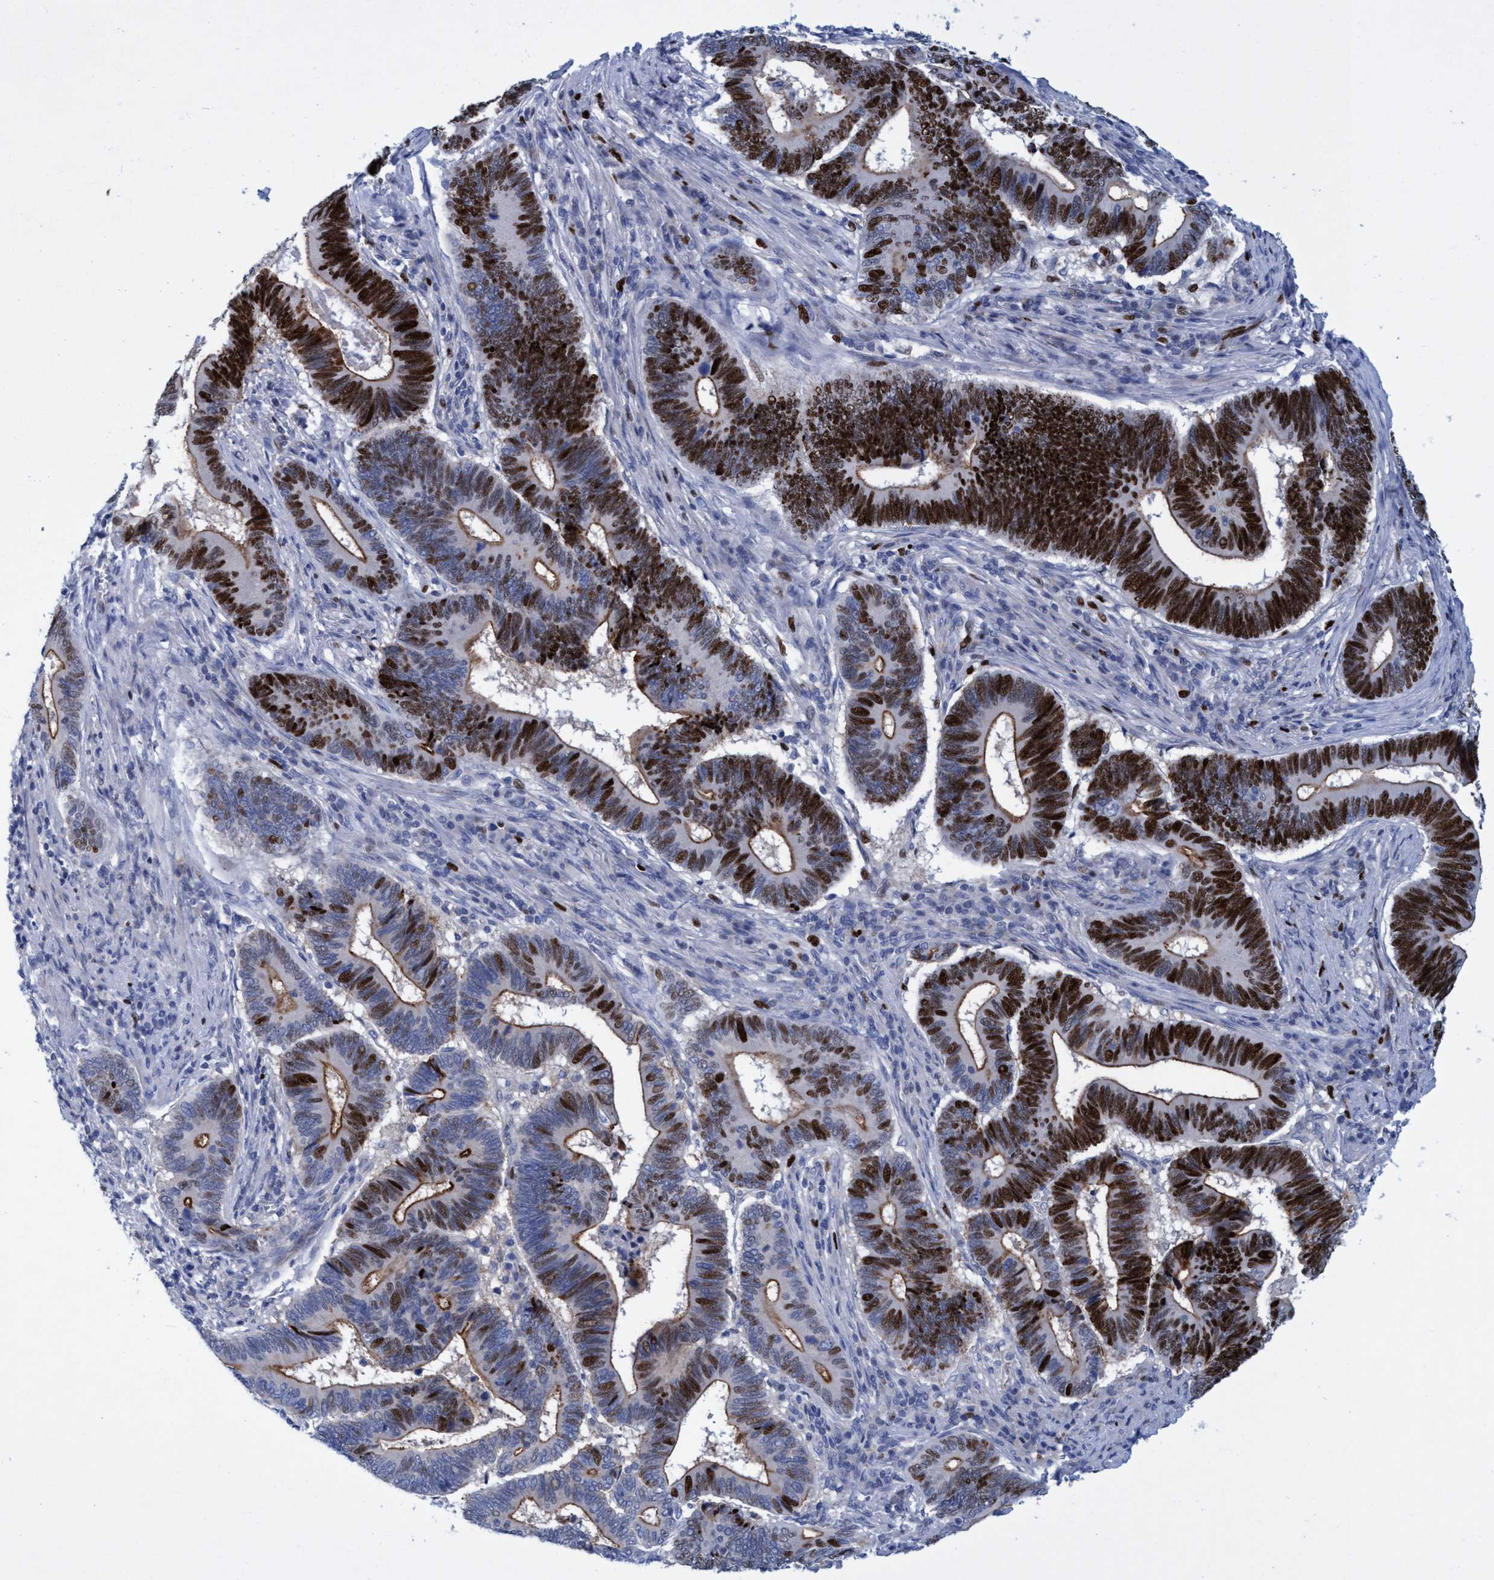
{"staining": {"intensity": "strong", "quantity": ">75%", "location": "cytoplasmic/membranous,nuclear"}, "tissue": "pancreatic cancer", "cell_type": "Tumor cells", "image_type": "cancer", "snomed": [{"axis": "morphology", "description": "Adenocarcinoma, NOS"}, {"axis": "topography", "description": "Pancreas"}], "caption": "The immunohistochemical stain labels strong cytoplasmic/membranous and nuclear expression in tumor cells of pancreatic cancer tissue.", "gene": "R3HCC1", "patient": {"sex": "female", "age": 70}}